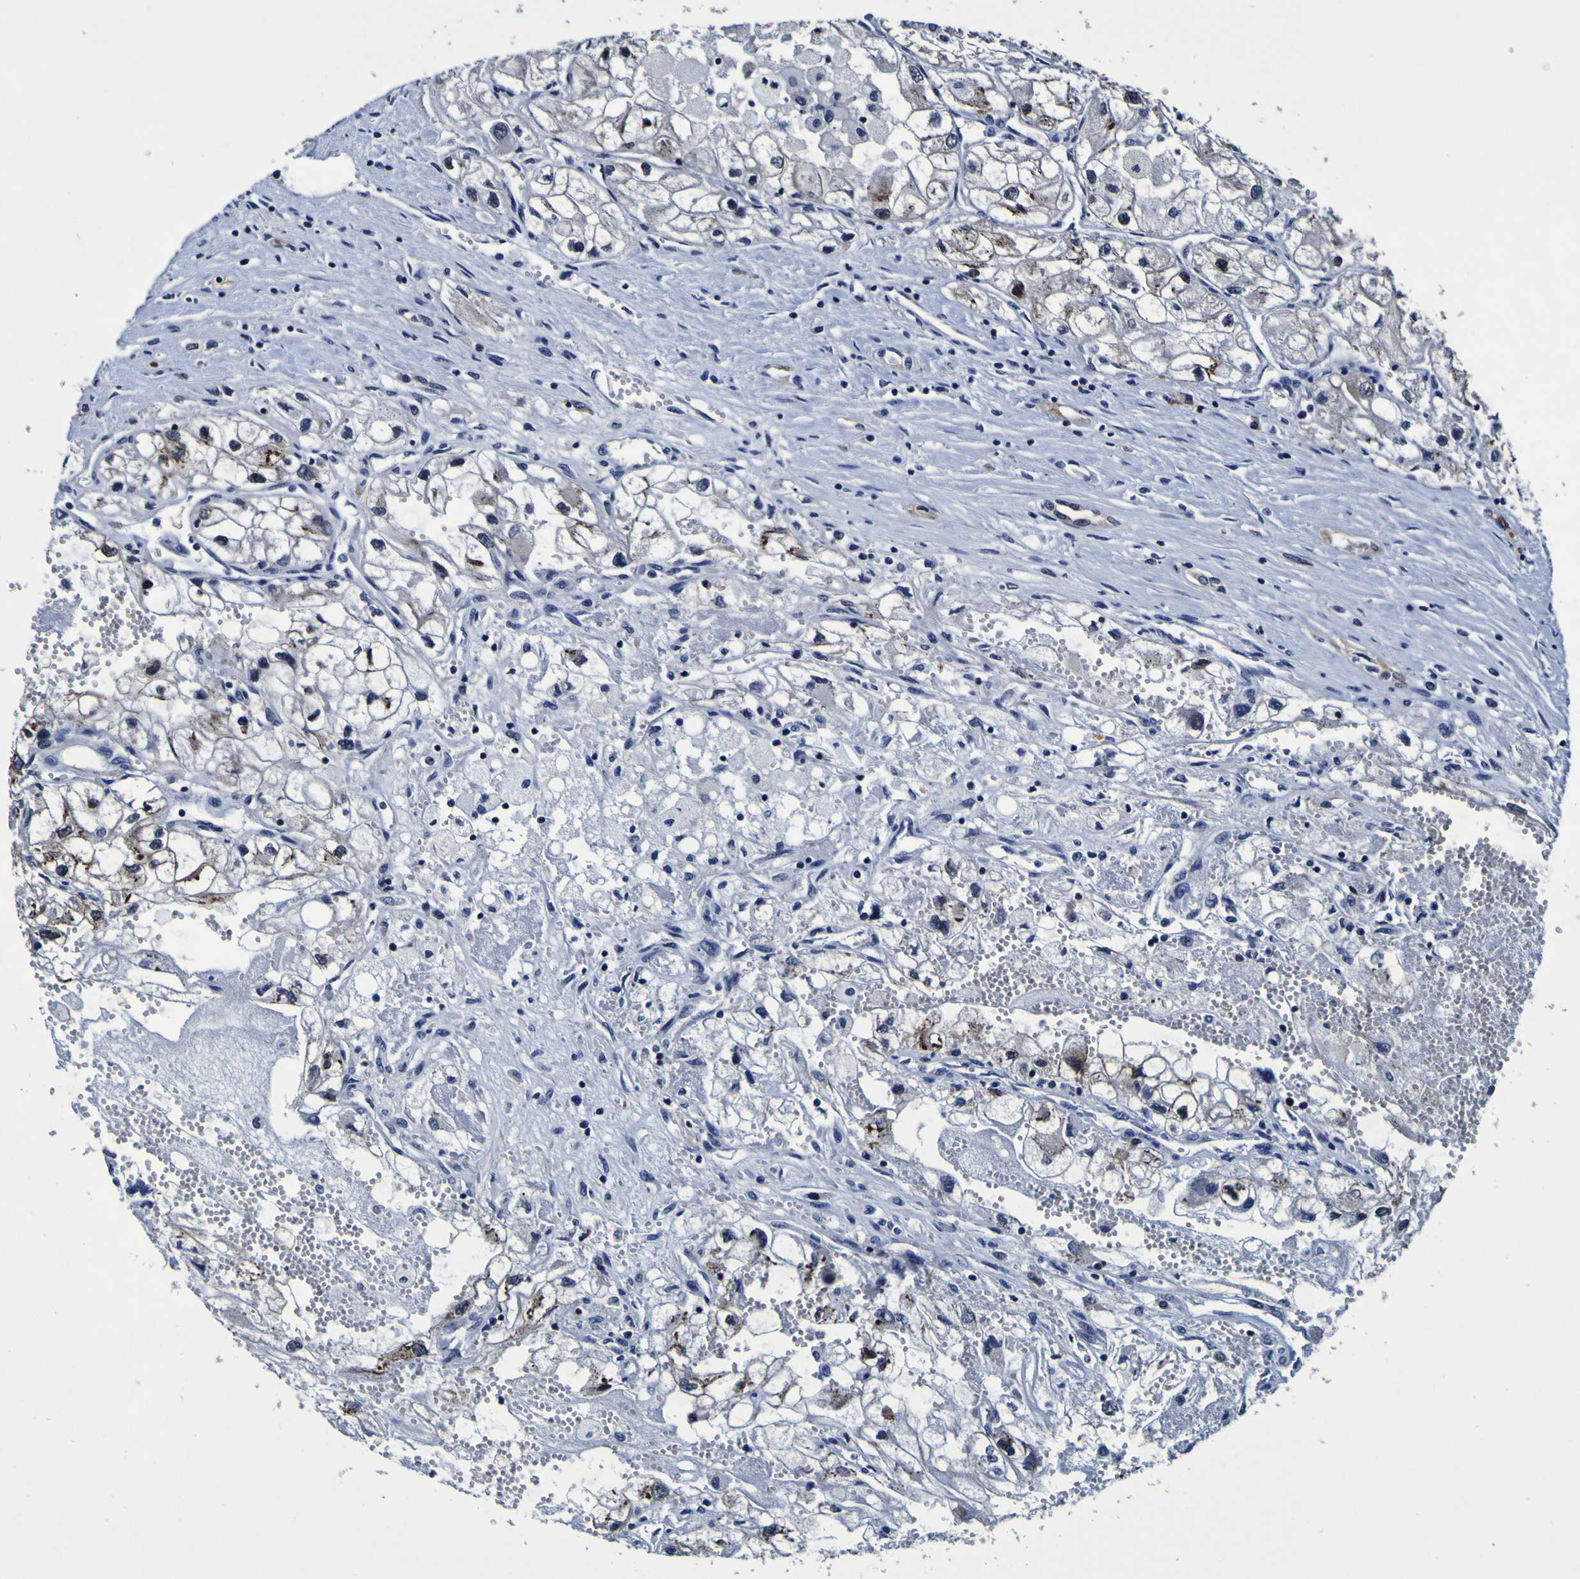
{"staining": {"intensity": "moderate", "quantity": "25%-75%", "location": "cytoplasmic/membranous"}, "tissue": "renal cancer", "cell_type": "Tumor cells", "image_type": "cancer", "snomed": [{"axis": "morphology", "description": "Adenocarcinoma, NOS"}, {"axis": "topography", "description": "Kidney"}], "caption": "Brown immunohistochemical staining in renal cancer (adenocarcinoma) demonstrates moderate cytoplasmic/membranous staining in approximately 25%-75% of tumor cells. (brown staining indicates protein expression, while blue staining denotes nuclei).", "gene": "SORCS1", "patient": {"sex": "female", "age": 70}}